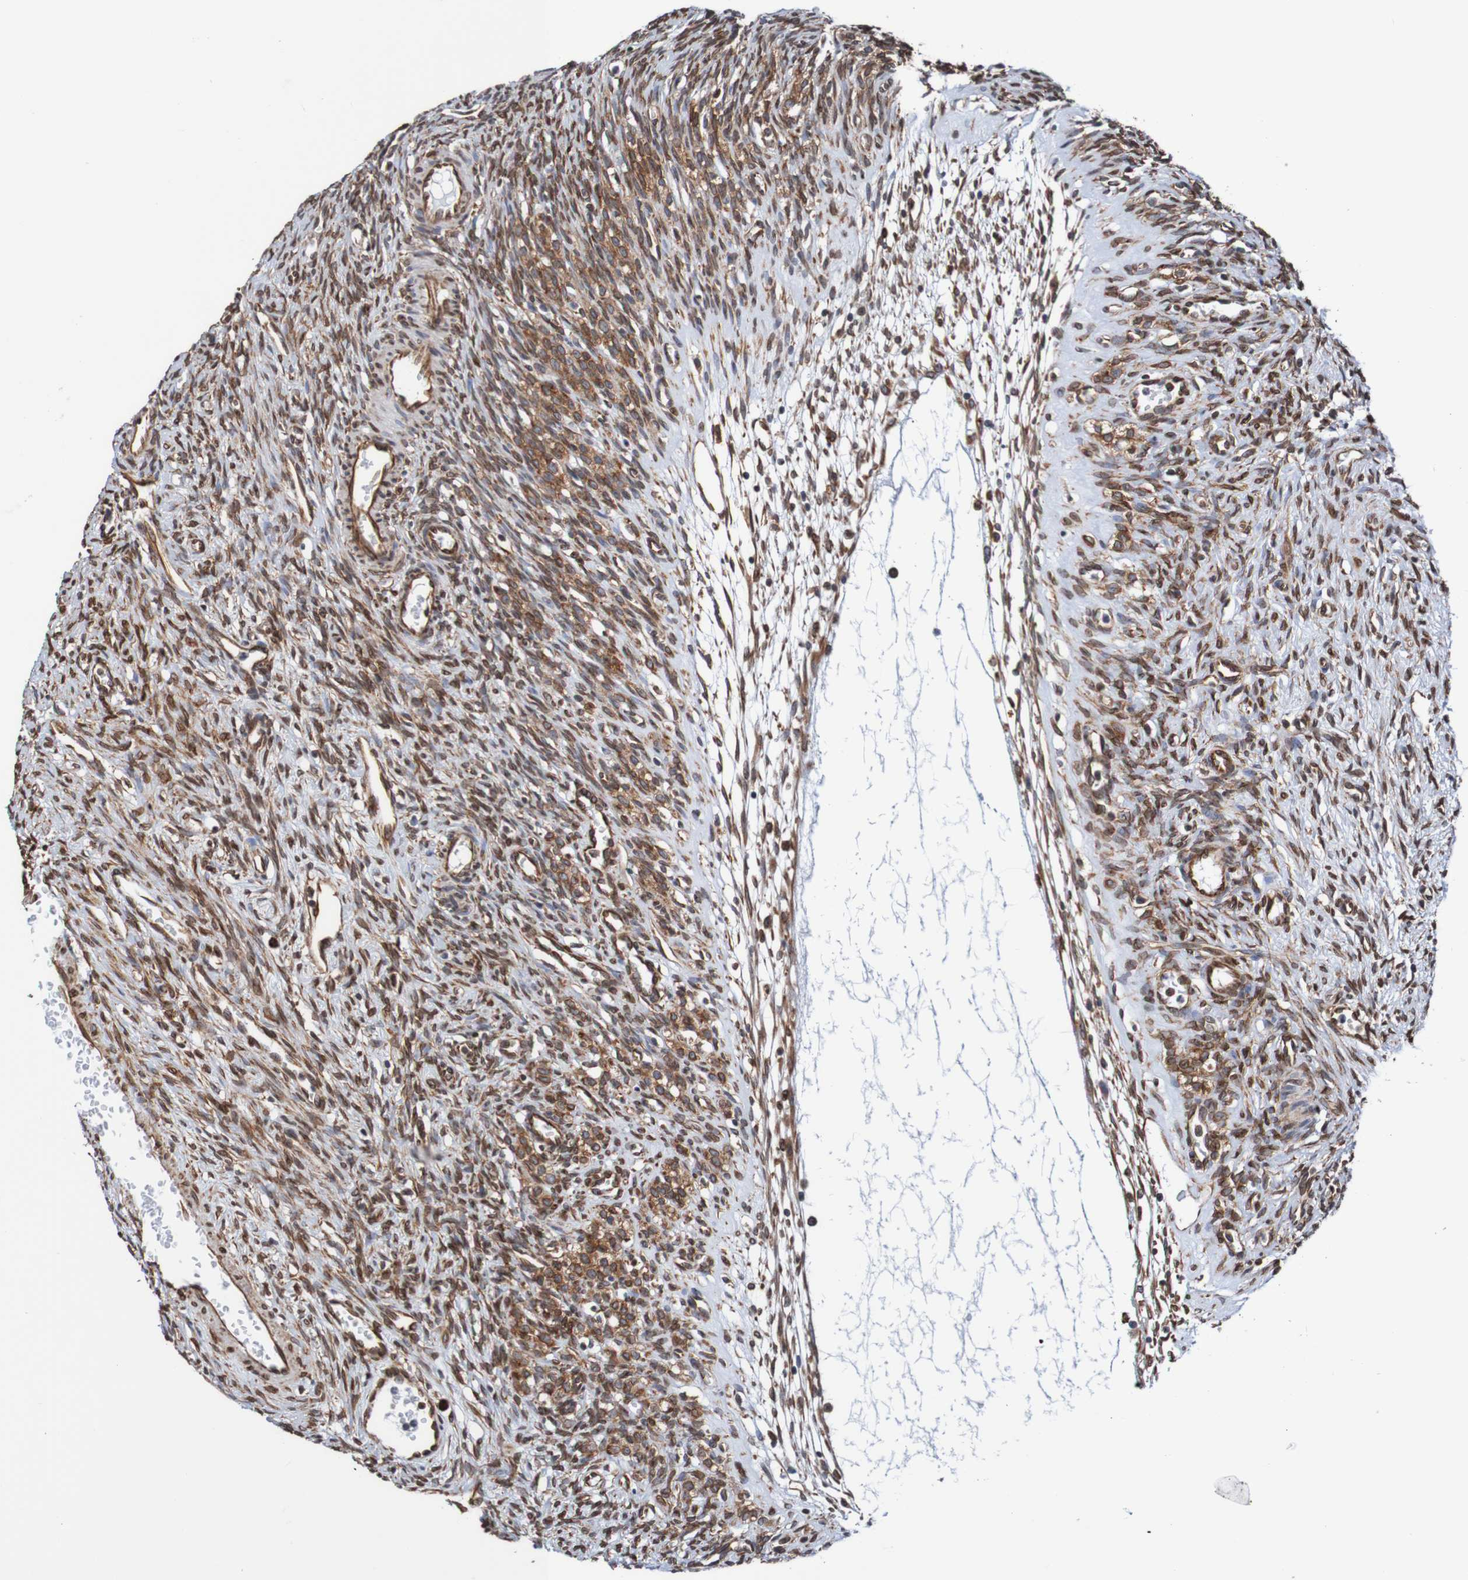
{"staining": {"intensity": "strong", "quantity": ">75%", "location": "cytoplasmic/membranous,nuclear"}, "tissue": "ovary", "cell_type": "Ovarian stroma cells", "image_type": "normal", "snomed": [{"axis": "morphology", "description": "Normal tissue, NOS"}, {"axis": "topography", "description": "Ovary"}], "caption": "Immunohistochemical staining of normal human ovary demonstrates strong cytoplasmic/membranous,nuclear protein positivity in approximately >75% of ovarian stroma cells. (DAB IHC with brightfield microscopy, high magnification).", "gene": "TMEM109", "patient": {"sex": "female", "age": 33}}